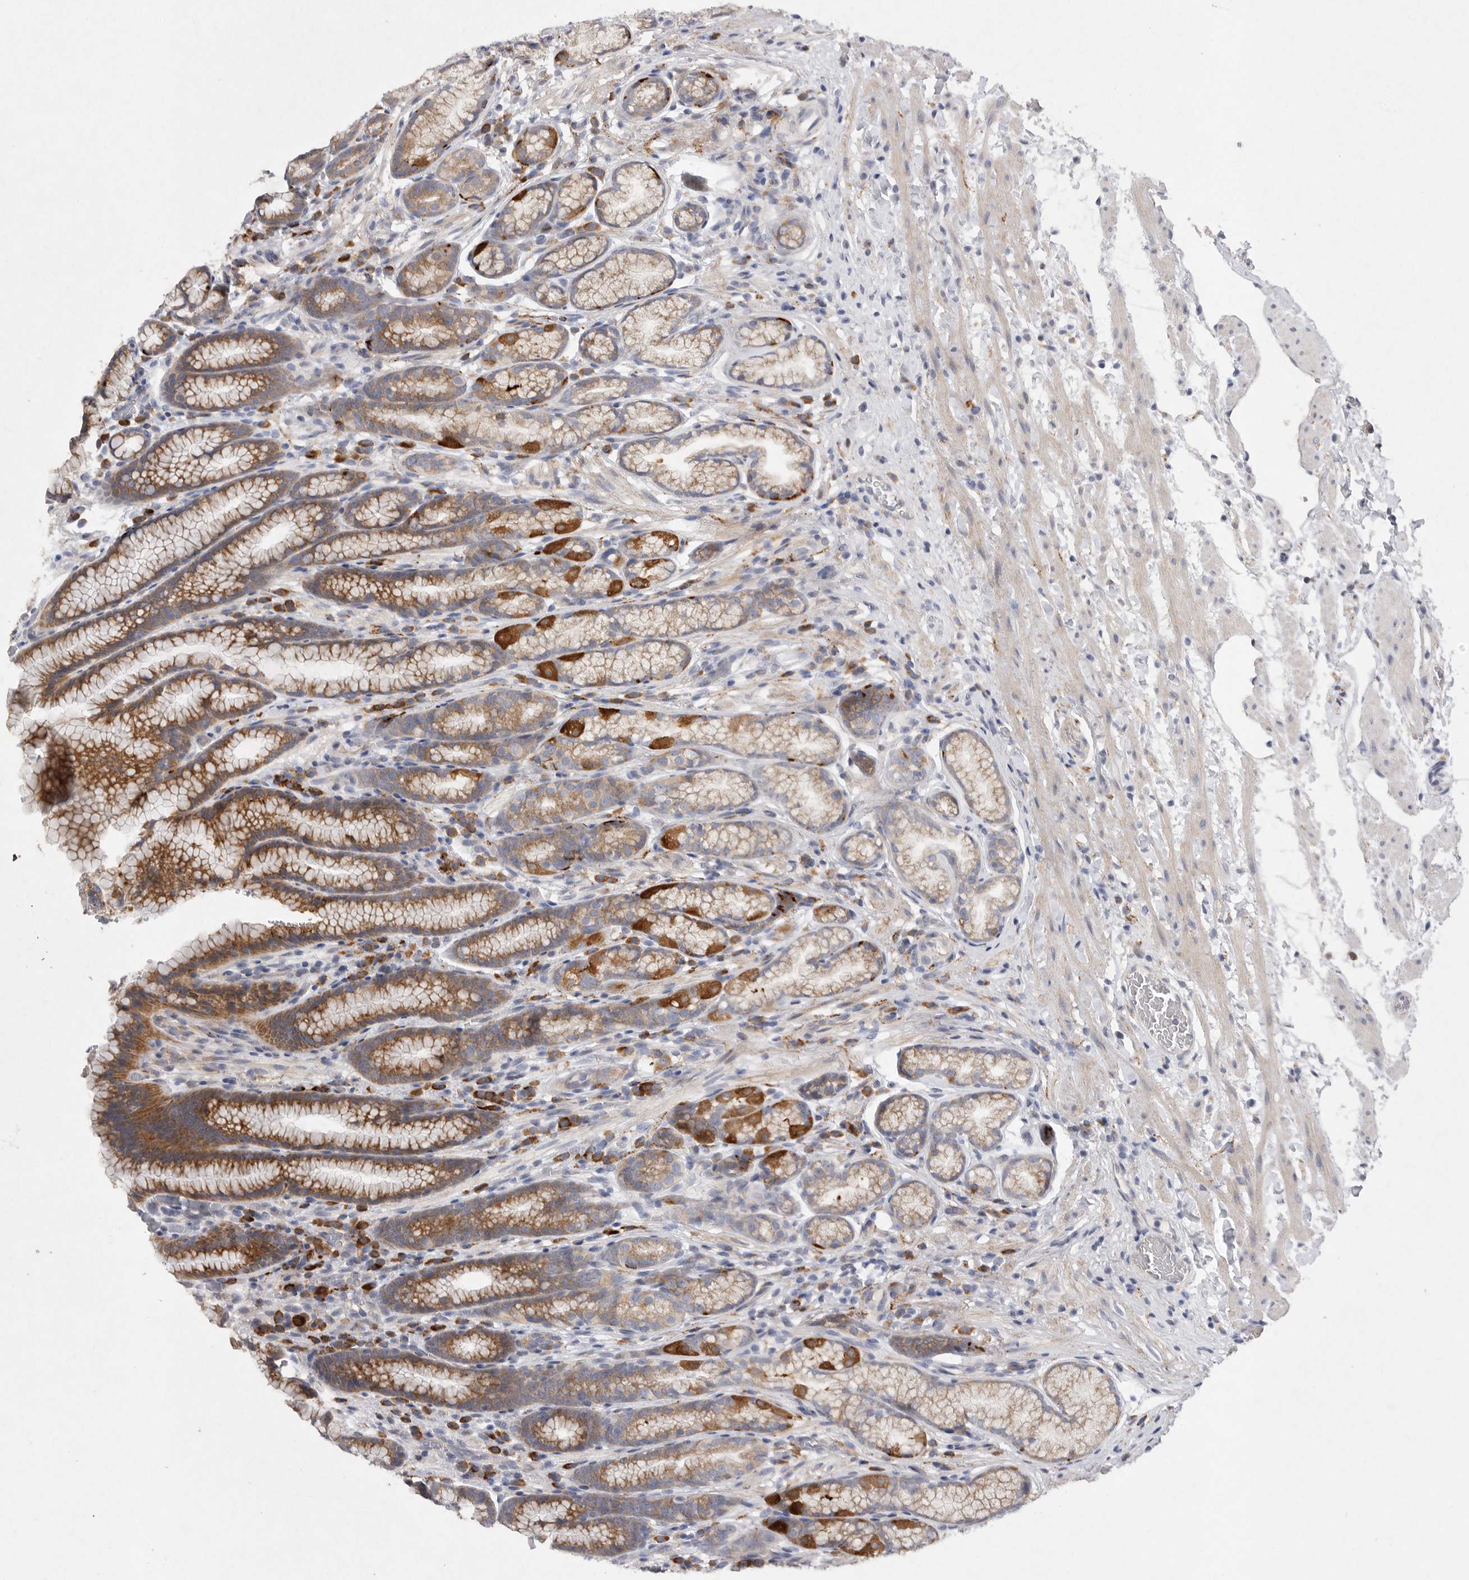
{"staining": {"intensity": "strong", "quantity": "25%-75%", "location": "cytoplasmic/membranous"}, "tissue": "stomach", "cell_type": "Glandular cells", "image_type": "normal", "snomed": [{"axis": "morphology", "description": "Normal tissue, NOS"}, {"axis": "topography", "description": "Stomach"}], "caption": "A photomicrograph of stomach stained for a protein shows strong cytoplasmic/membranous brown staining in glandular cells.", "gene": "EDEM3", "patient": {"sex": "male", "age": 42}}